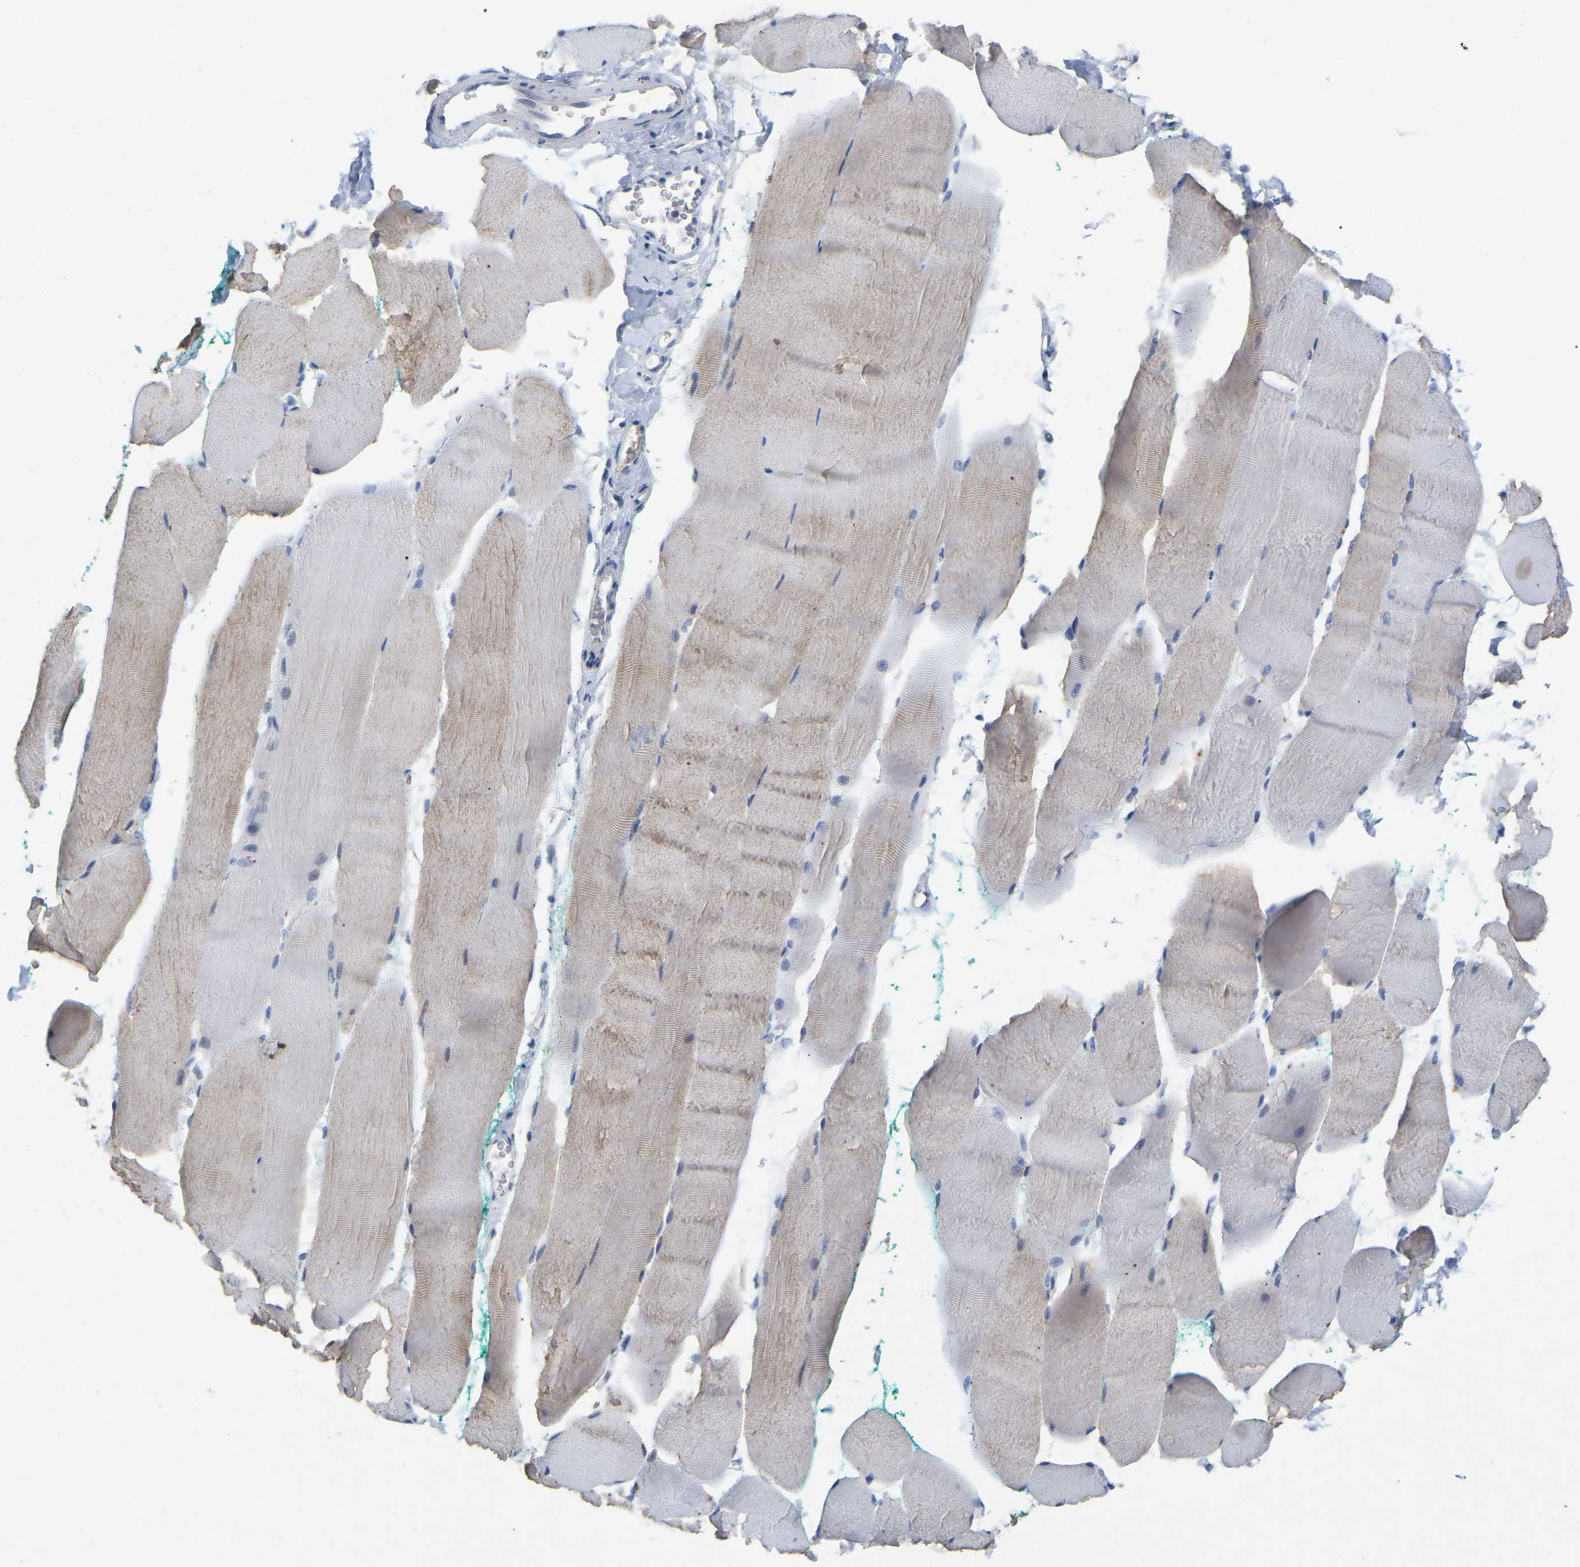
{"staining": {"intensity": "weak", "quantity": "25%-75%", "location": "cytoplasmic/membranous"}, "tissue": "skeletal muscle", "cell_type": "Myocytes", "image_type": "normal", "snomed": [{"axis": "morphology", "description": "Normal tissue, NOS"}, {"axis": "morphology", "description": "Squamous cell carcinoma, NOS"}, {"axis": "topography", "description": "Skeletal muscle"}], "caption": "The photomicrograph exhibits staining of normal skeletal muscle, revealing weak cytoplasmic/membranous protein expression (brown color) within myocytes. (DAB (3,3'-diaminobenzidine) IHC, brown staining for protein, blue staining for nuclei).", "gene": "SMPD2", "patient": {"sex": "male", "age": 51}}